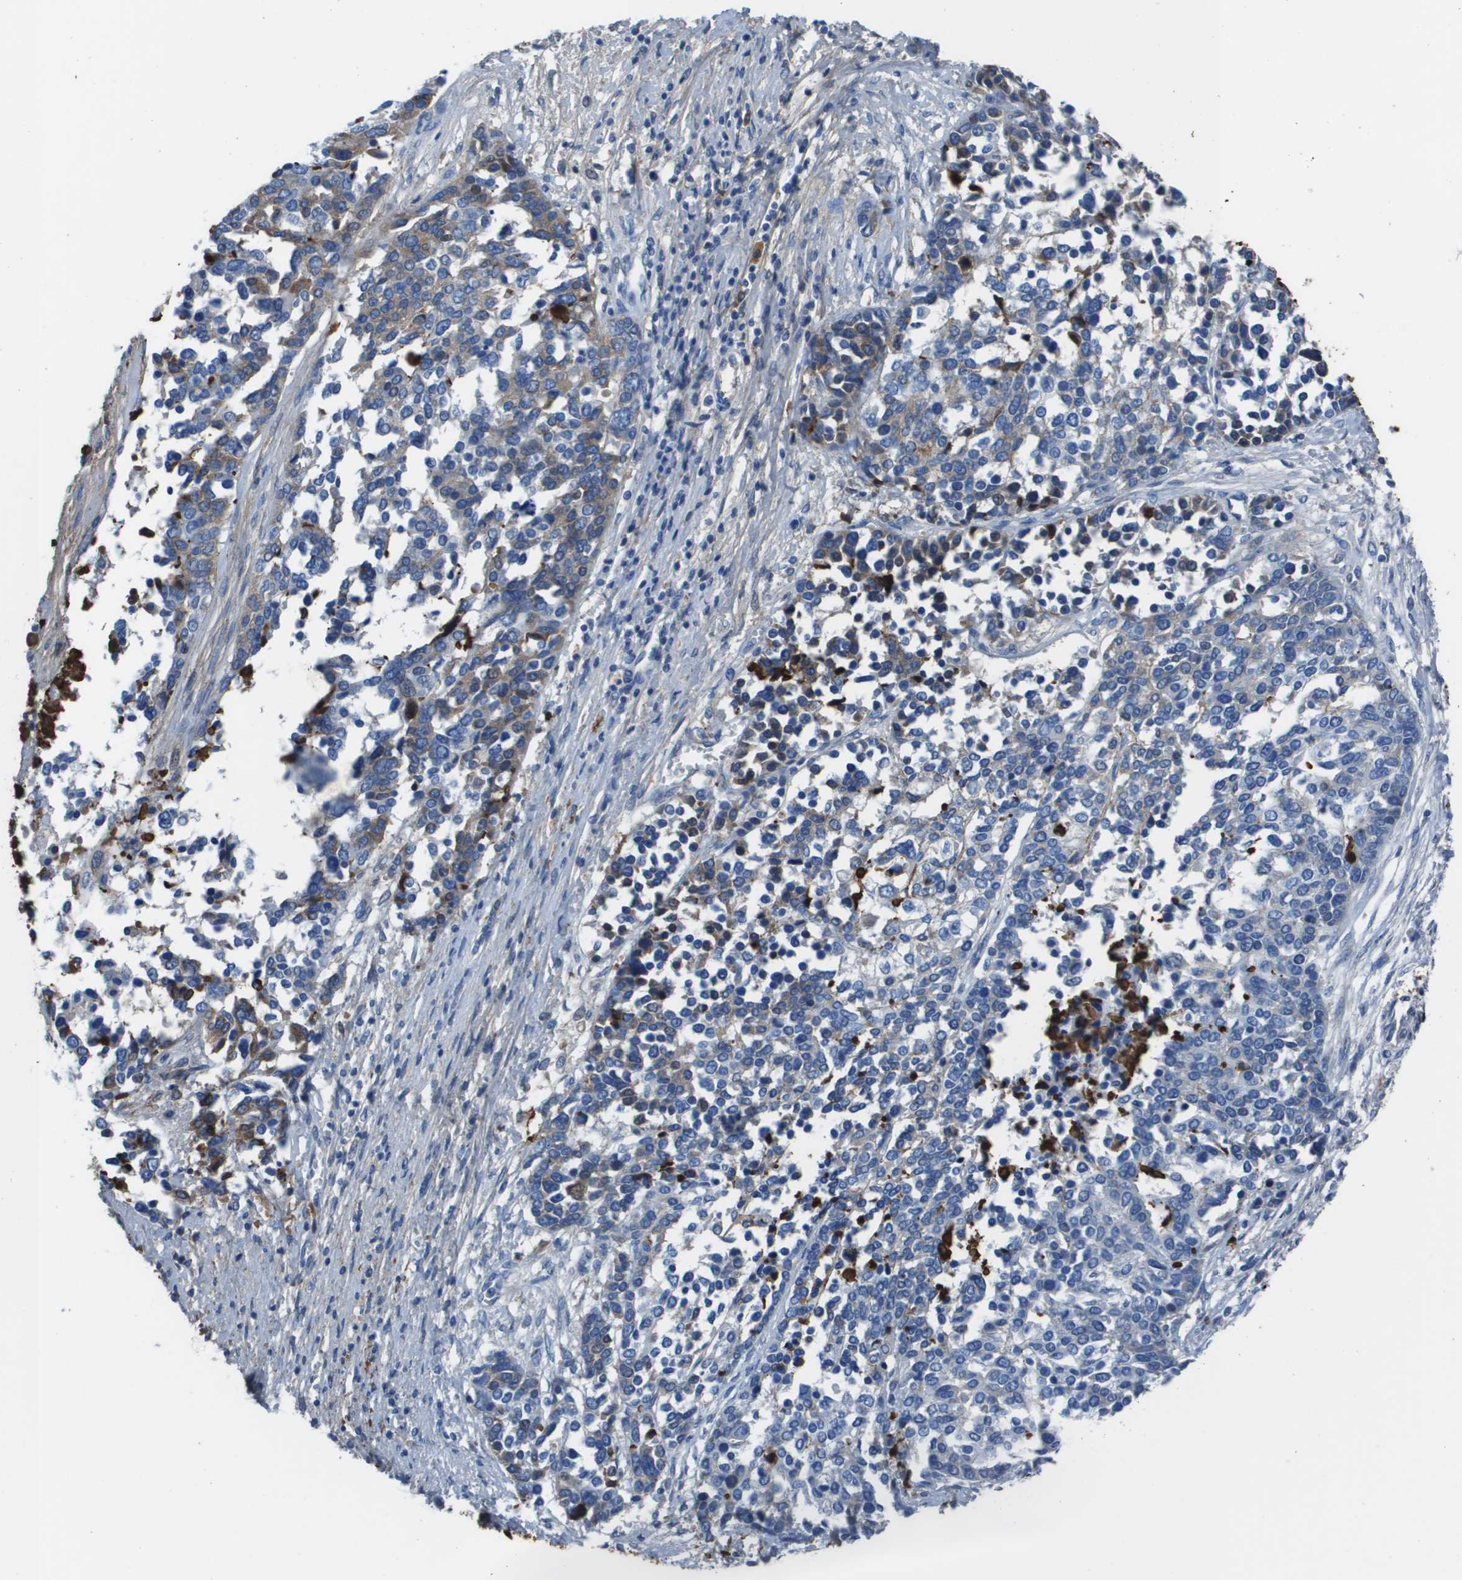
{"staining": {"intensity": "moderate", "quantity": "<25%", "location": "cytoplasmic/membranous"}, "tissue": "ovarian cancer", "cell_type": "Tumor cells", "image_type": "cancer", "snomed": [{"axis": "morphology", "description": "Cystadenocarcinoma, serous, NOS"}, {"axis": "topography", "description": "Ovary"}], "caption": "An immunohistochemistry (IHC) photomicrograph of tumor tissue is shown. Protein staining in brown labels moderate cytoplasmic/membranous positivity in serous cystadenocarcinoma (ovarian) within tumor cells.", "gene": "VTN", "patient": {"sex": "female", "age": 44}}